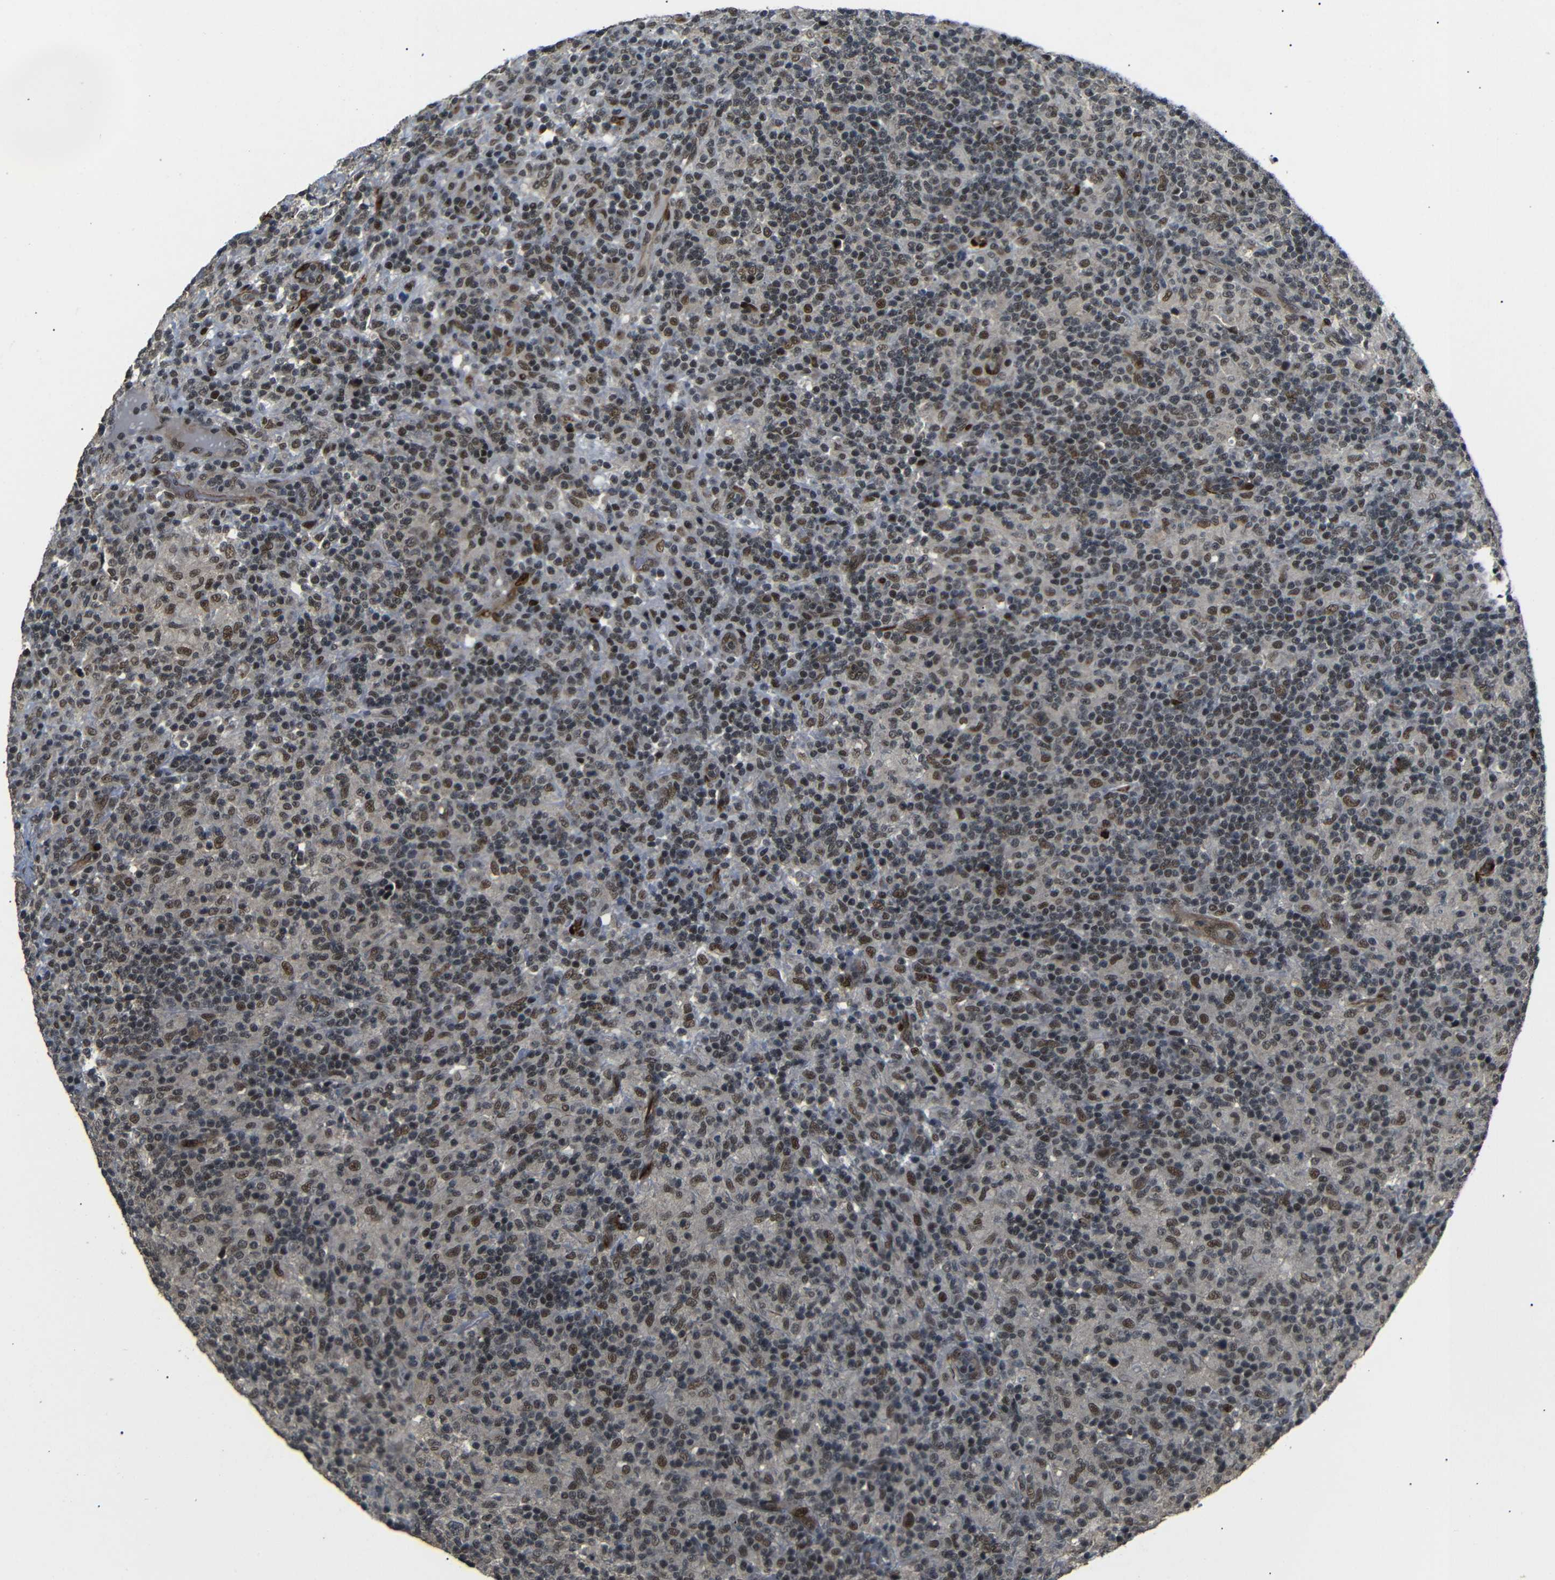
{"staining": {"intensity": "strong", "quantity": ">75%", "location": "cytoplasmic/membranous,nuclear"}, "tissue": "lymphoma", "cell_type": "Tumor cells", "image_type": "cancer", "snomed": [{"axis": "morphology", "description": "Hodgkin's disease, NOS"}, {"axis": "topography", "description": "Lymph node"}], "caption": "Human lymphoma stained with a brown dye demonstrates strong cytoplasmic/membranous and nuclear positive staining in approximately >75% of tumor cells.", "gene": "TBX2", "patient": {"sex": "male", "age": 70}}